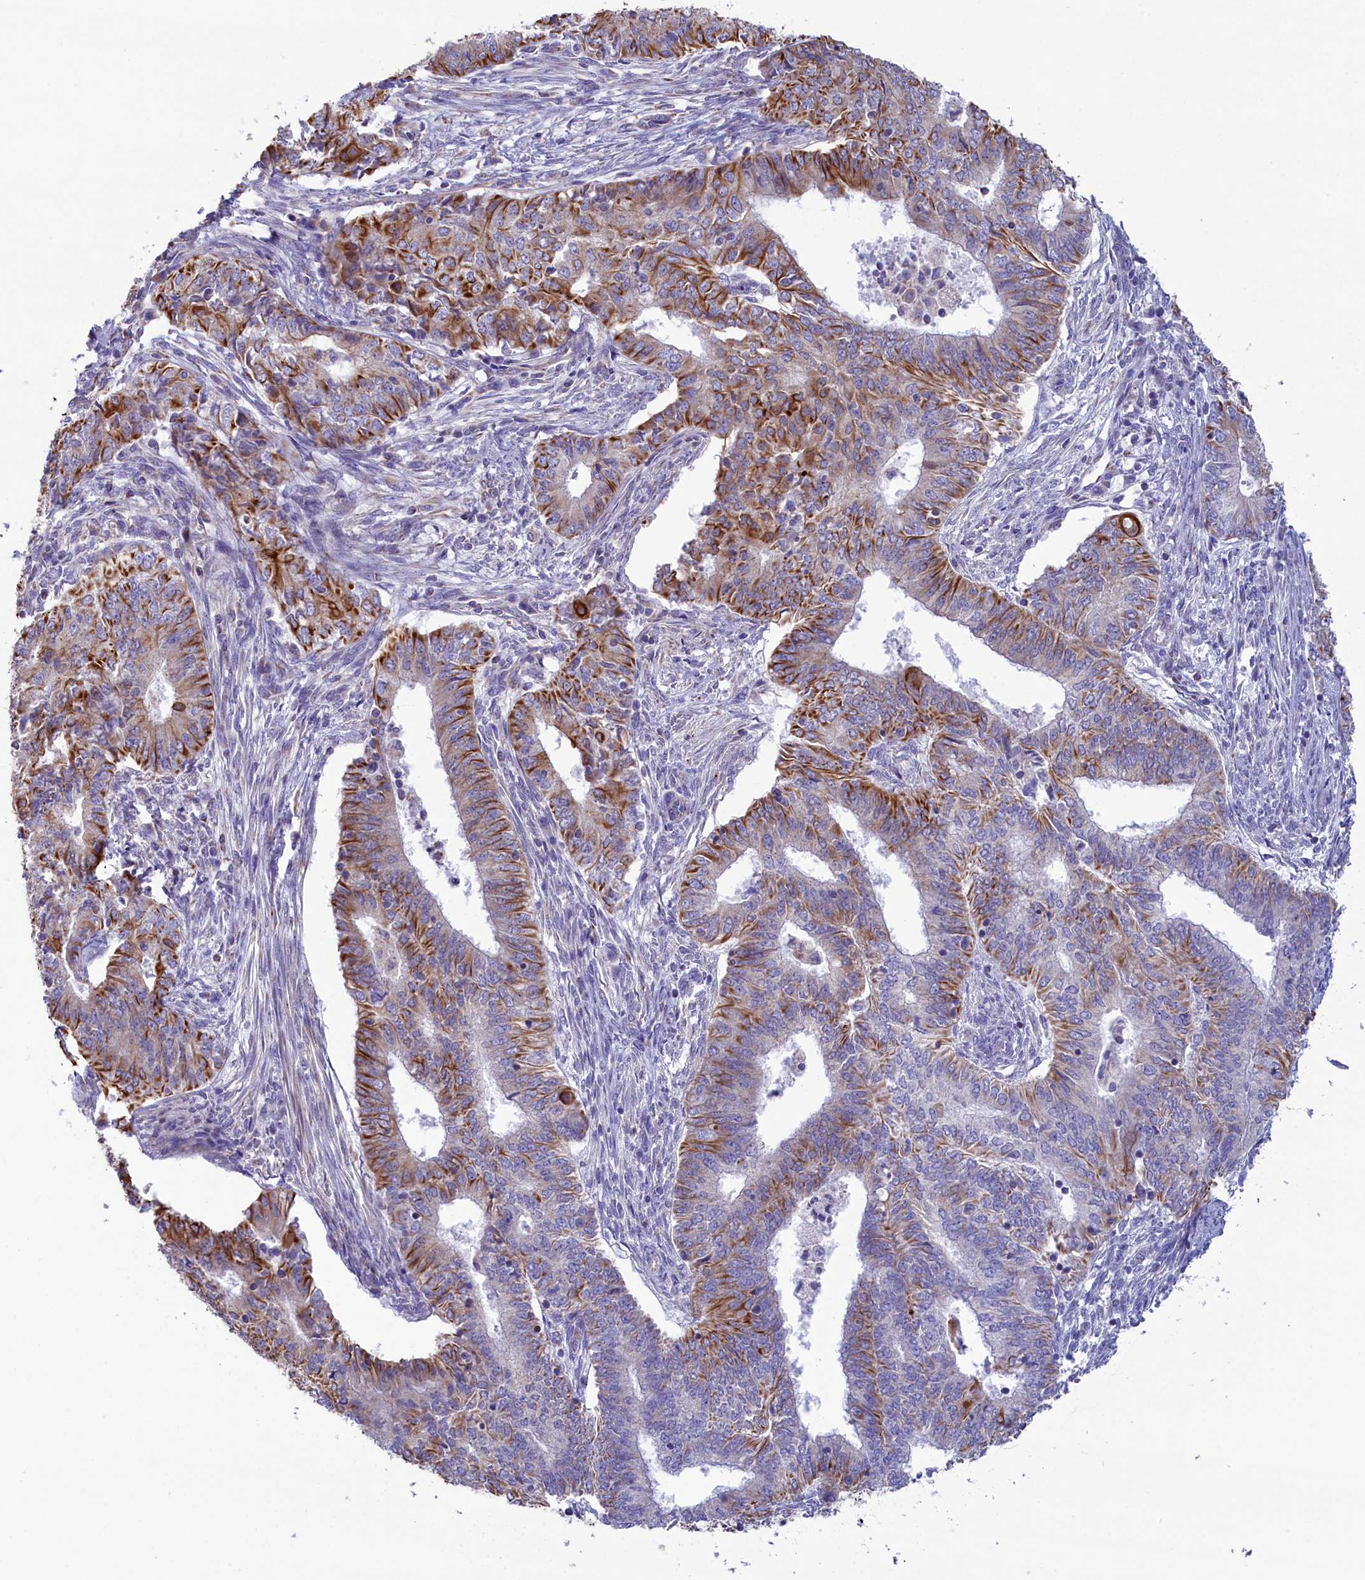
{"staining": {"intensity": "moderate", "quantity": ">75%", "location": "cytoplasmic/membranous"}, "tissue": "endometrial cancer", "cell_type": "Tumor cells", "image_type": "cancer", "snomed": [{"axis": "morphology", "description": "Adenocarcinoma, NOS"}, {"axis": "topography", "description": "Endometrium"}], "caption": "Approximately >75% of tumor cells in endometrial cancer display moderate cytoplasmic/membranous protein positivity as visualized by brown immunohistochemical staining.", "gene": "GATB", "patient": {"sex": "female", "age": 62}}